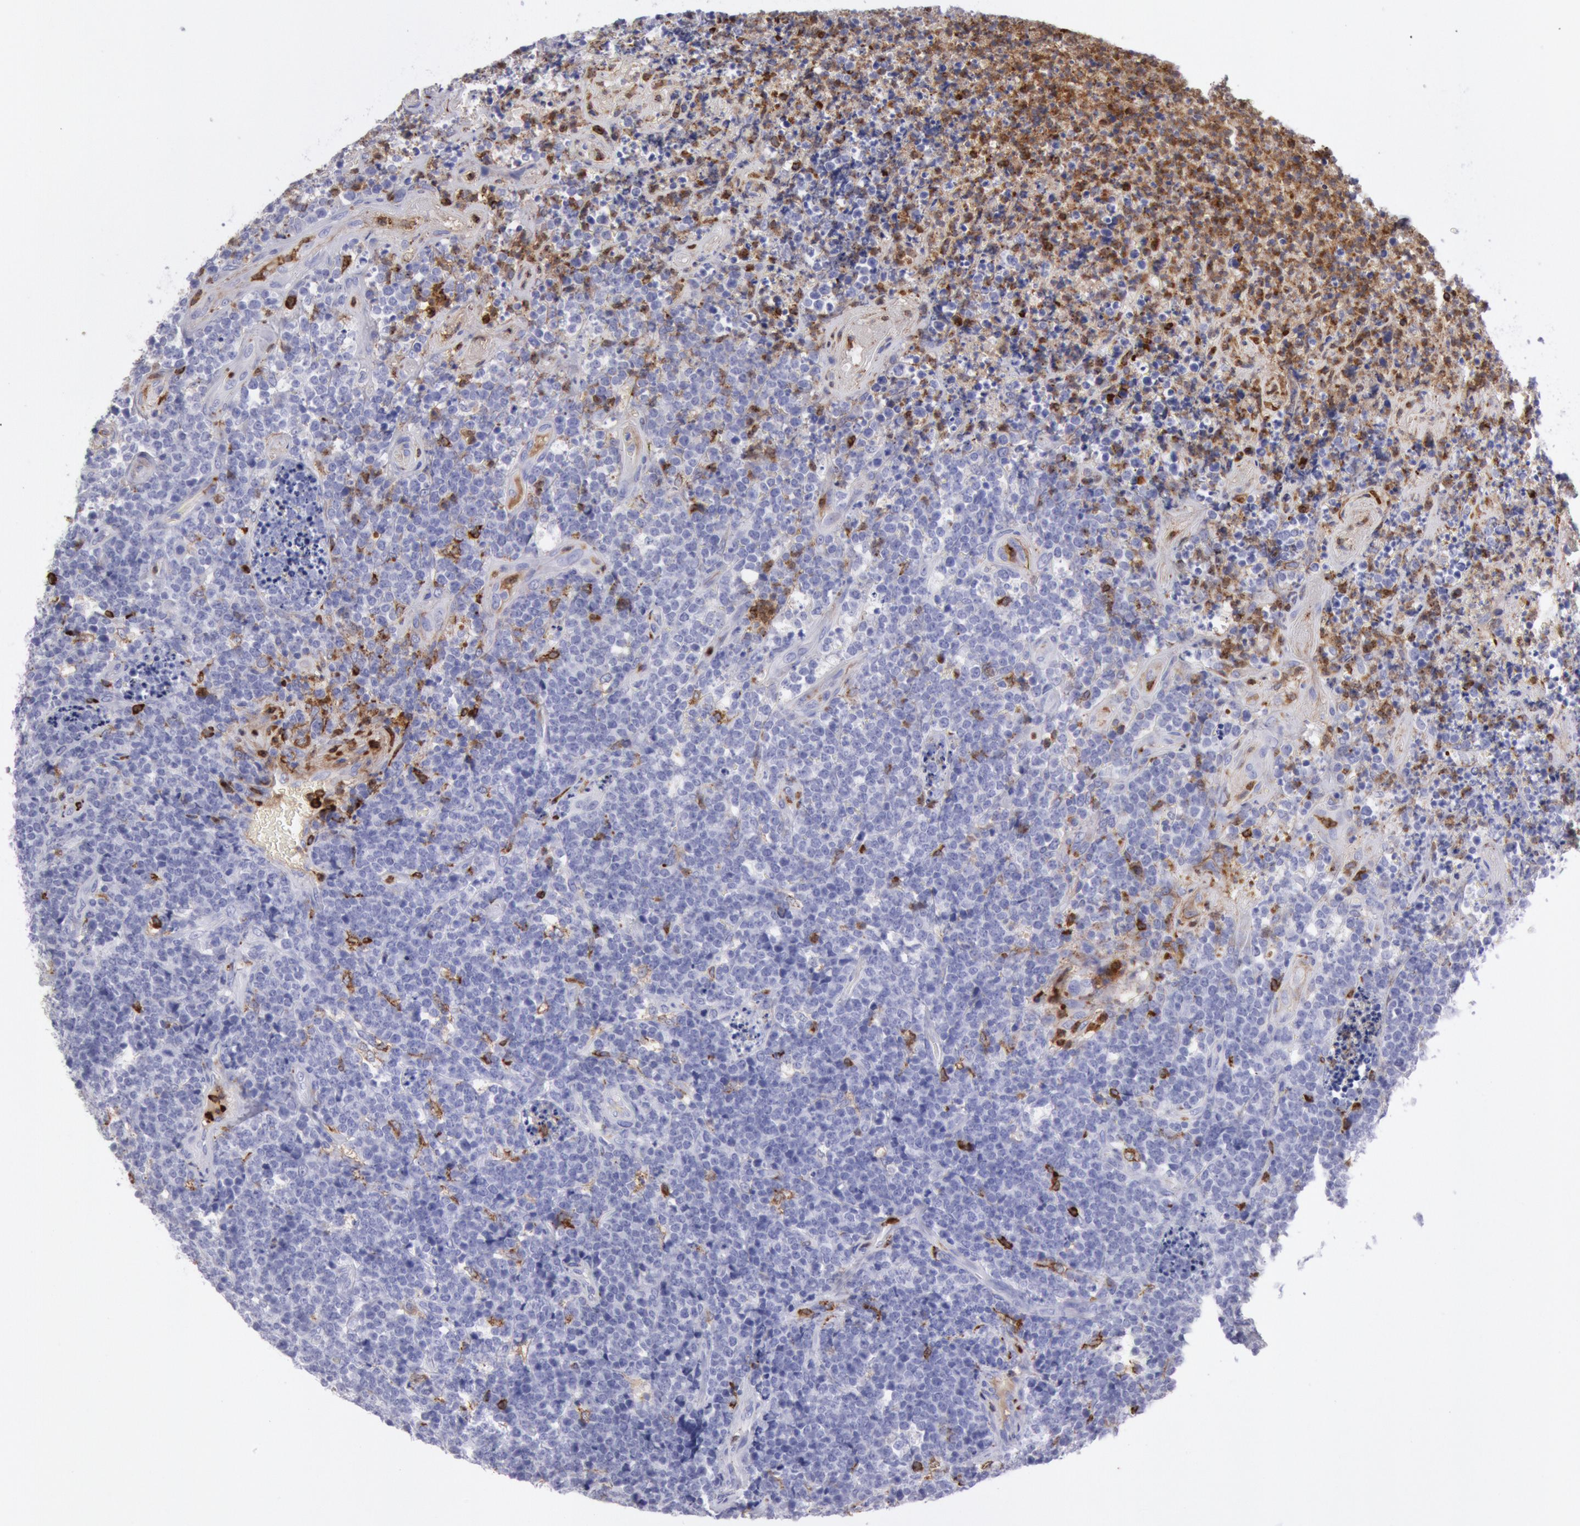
{"staining": {"intensity": "negative", "quantity": "none", "location": "none"}, "tissue": "lymphoma", "cell_type": "Tumor cells", "image_type": "cancer", "snomed": [{"axis": "morphology", "description": "Malignant lymphoma, non-Hodgkin's type, High grade"}, {"axis": "topography", "description": "Small intestine"}, {"axis": "topography", "description": "Colon"}], "caption": "Tumor cells are negative for brown protein staining in lymphoma.", "gene": "FCN1", "patient": {"sex": "male", "age": 8}}